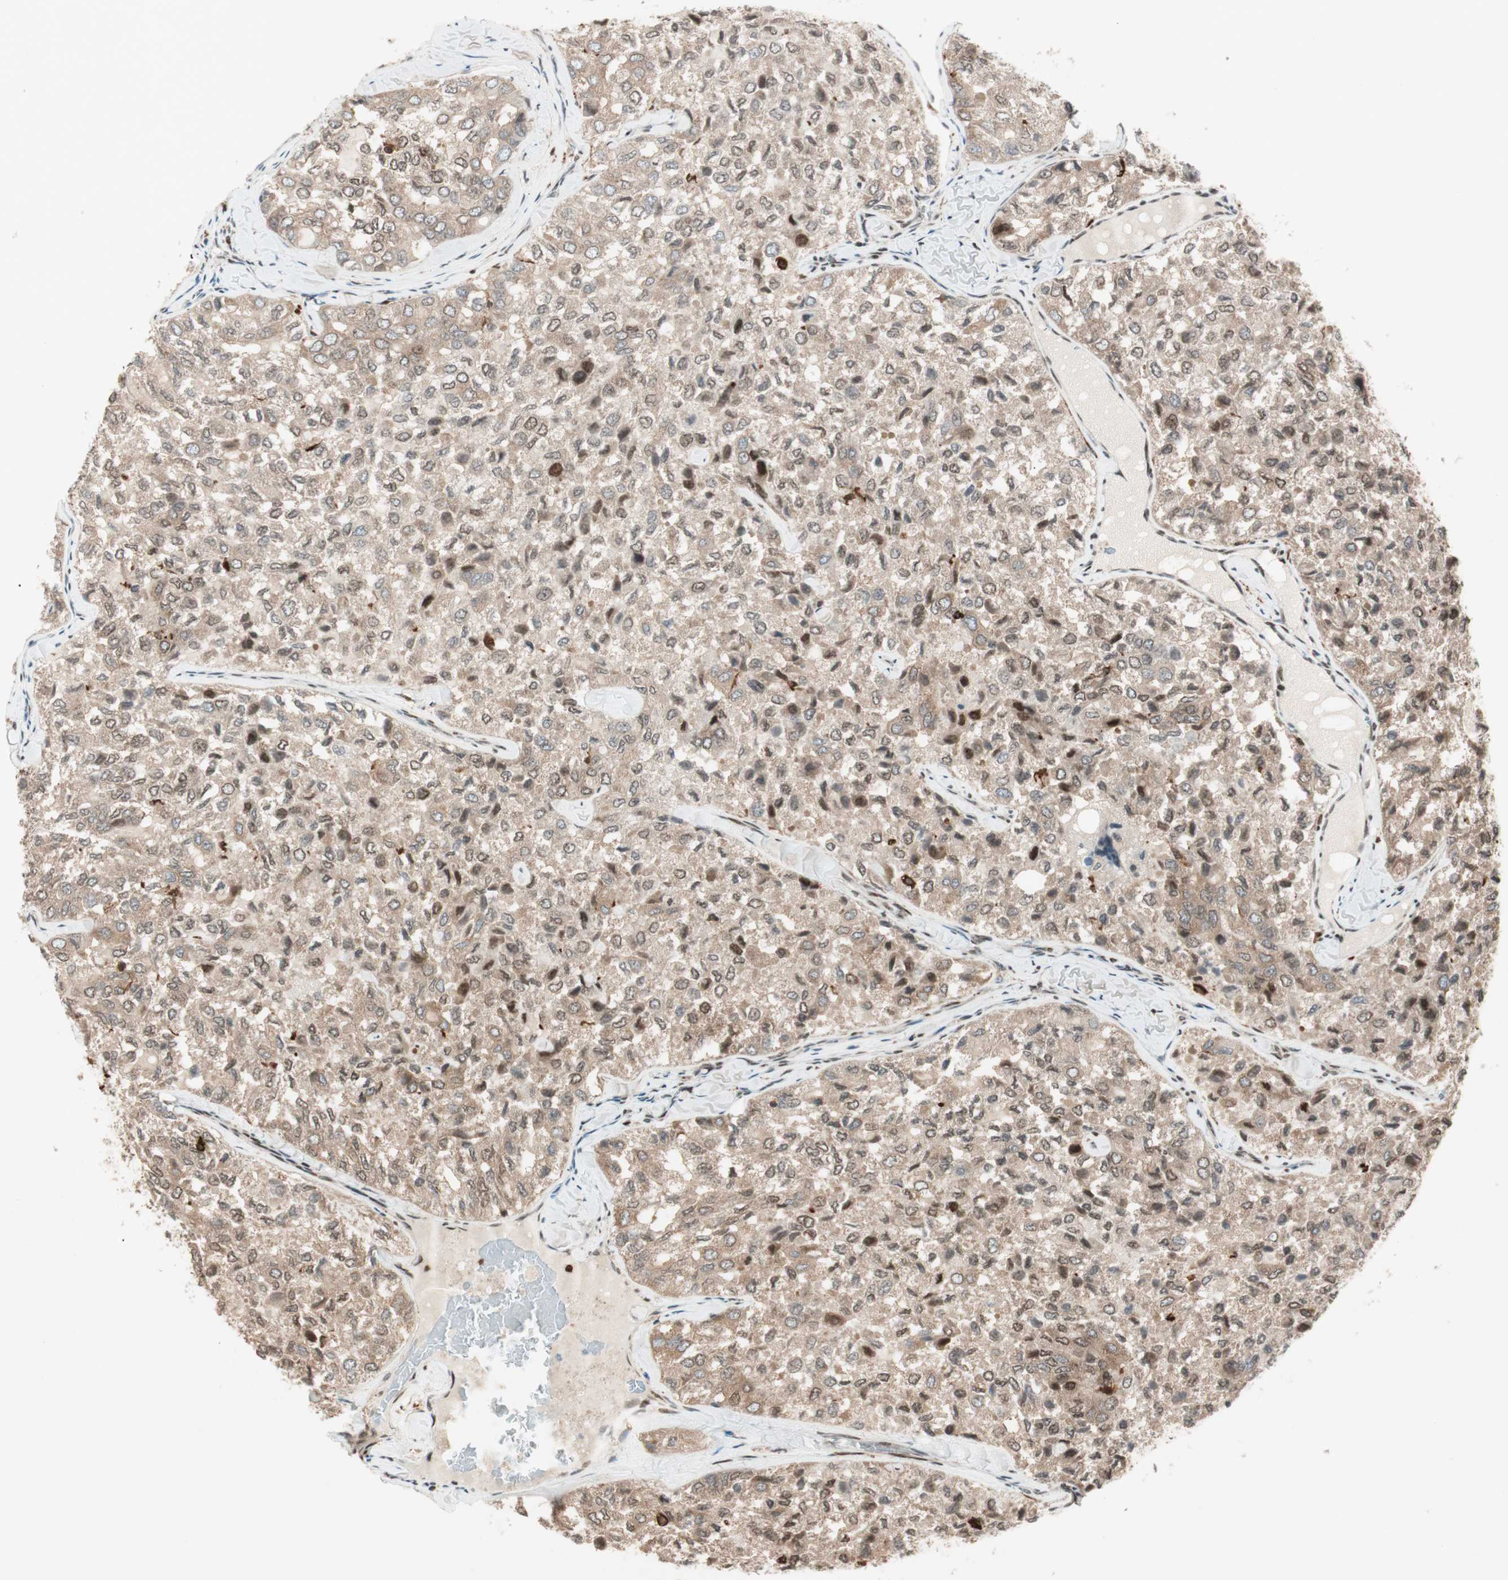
{"staining": {"intensity": "moderate", "quantity": ">75%", "location": "cytoplasmic/membranous,nuclear"}, "tissue": "thyroid cancer", "cell_type": "Tumor cells", "image_type": "cancer", "snomed": [{"axis": "morphology", "description": "Follicular adenoma carcinoma, NOS"}, {"axis": "topography", "description": "Thyroid gland"}], "caption": "Brown immunohistochemical staining in follicular adenoma carcinoma (thyroid) shows moderate cytoplasmic/membranous and nuclear staining in approximately >75% of tumor cells.", "gene": "BIN1", "patient": {"sex": "male", "age": 75}}